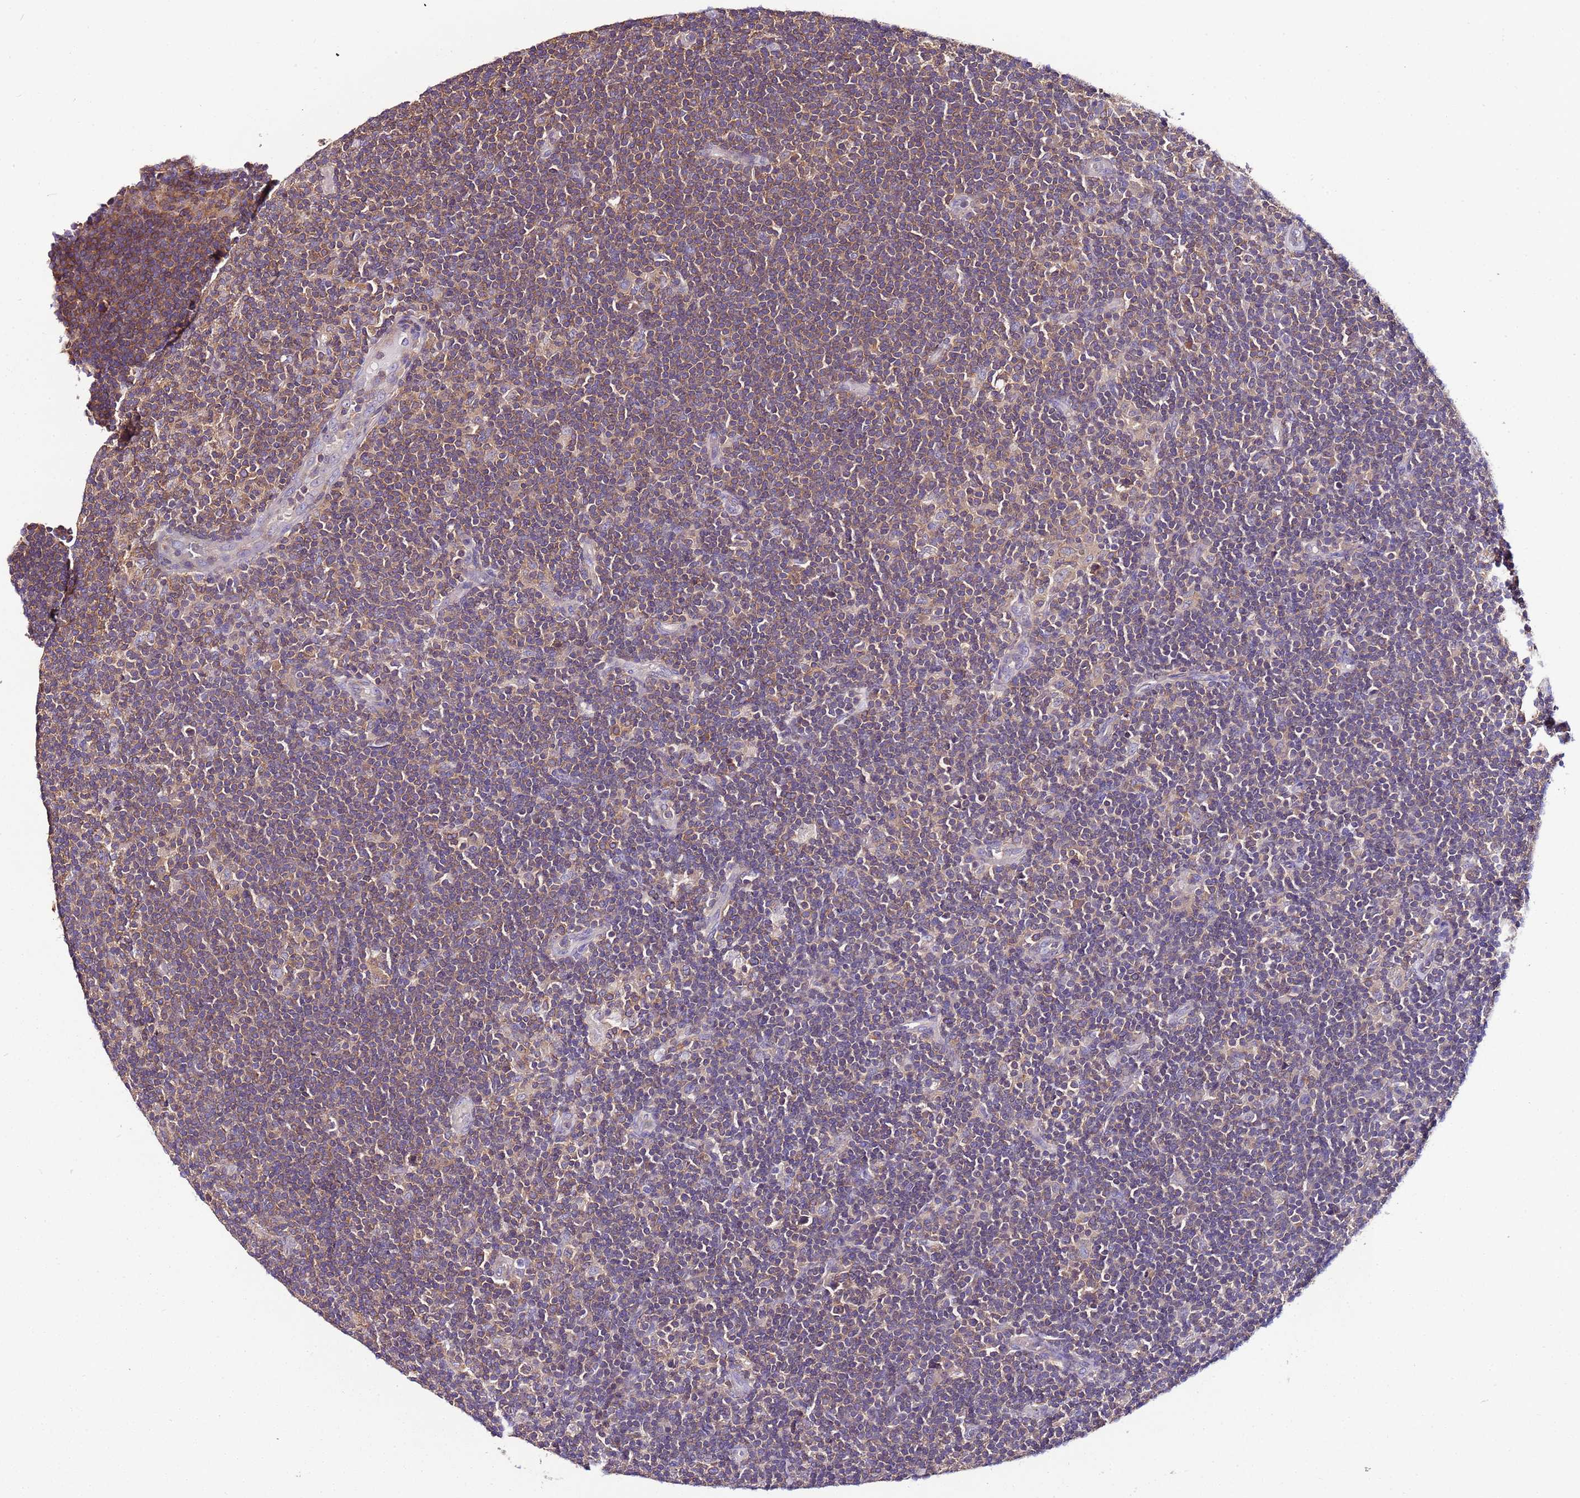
{"staining": {"intensity": "negative", "quantity": "none", "location": "none"}, "tissue": "lymphoma", "cell_type": "Tumor cells", "image_type": "cancer", "snomed": [{"axis": "morphology", "description": "Hodgkin's disease, NOS"}, {"axis": "topography", "description": "Lymph node"}], "caption": "High power microscopy image of an IHC photomicrograph of lymphoma, revealing no significant expression in tumor cells.", "gene": "IGIP", "patient": {"sex": "female", "age": 57}}